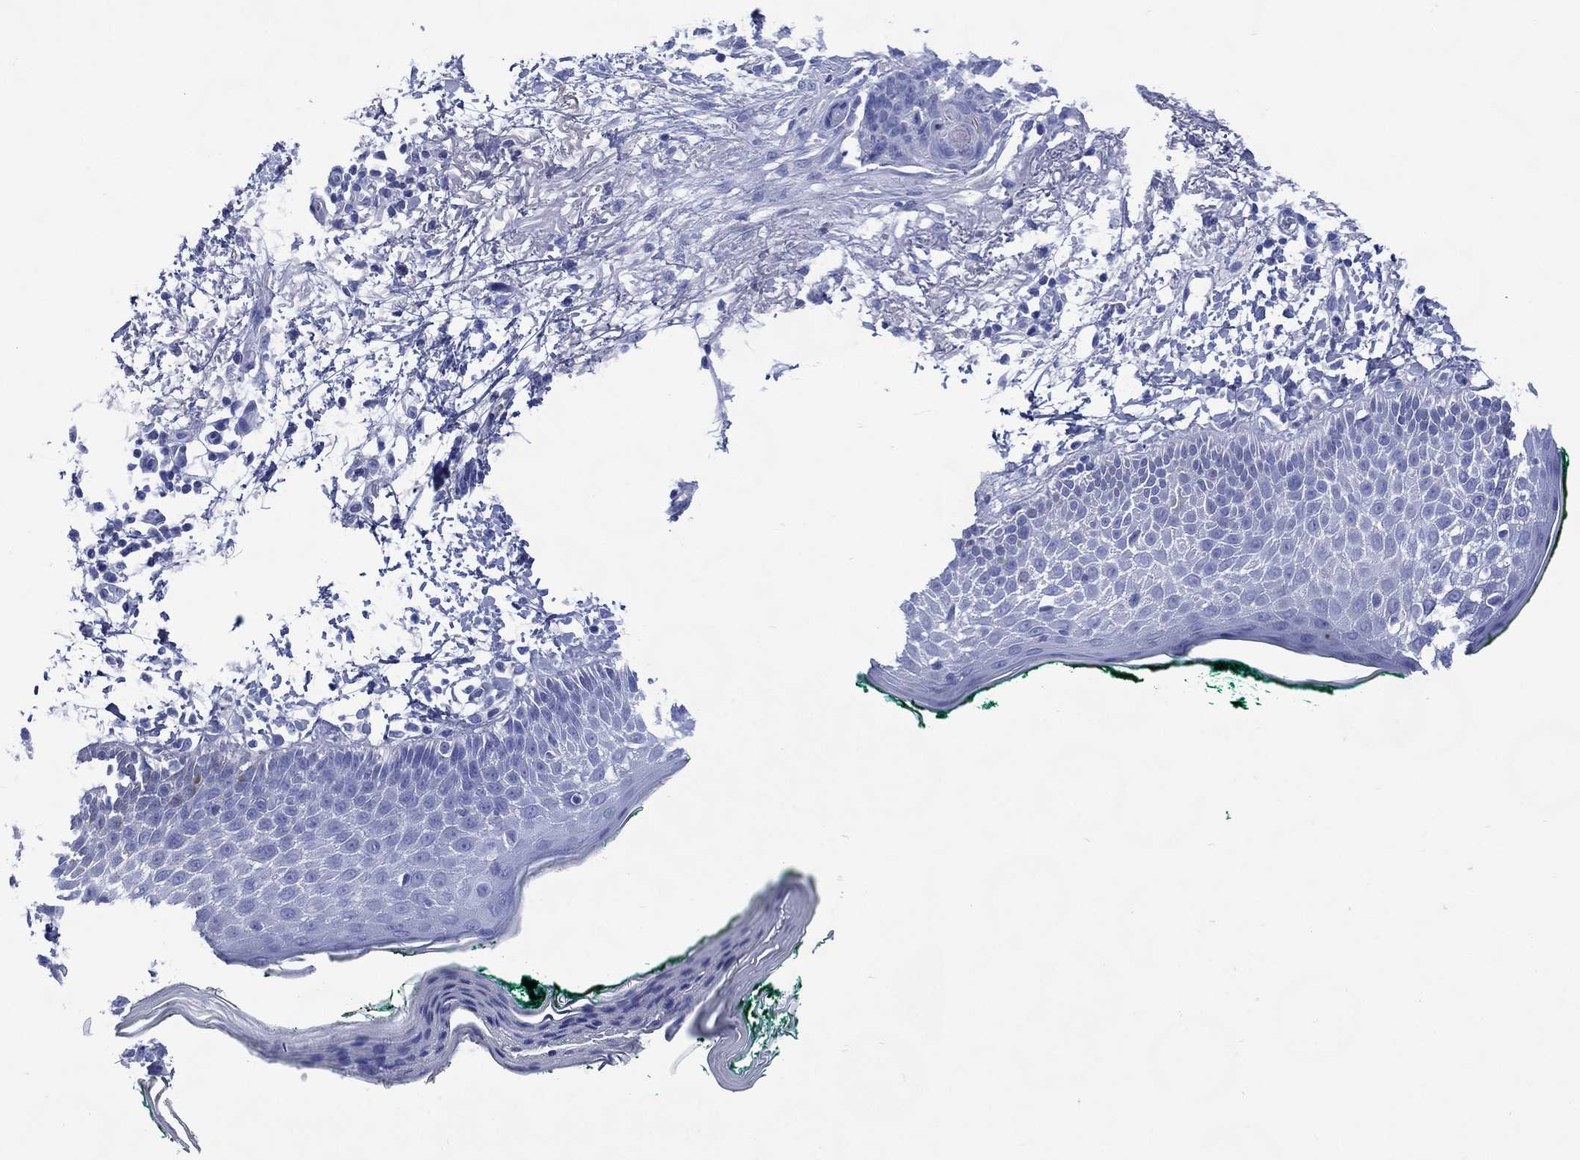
{"staining": {"intensity": "negative", "quantity": "none", "location": "none"}, "tissue": "skin cancer", "cell_type": "Tumor cells", "image_type": "cancer", "snomed": [{"axis": "morphology", "description": "Normal tissue, NOS"}, {"axis": "morphology", "description": "Basal cell carcinoma"}, {"axis": "topography", "description": "Skin"}], "caption": "Skin cancer stained for a protein using immunohistochemistry (IHC) reveals no staining tumor cells.", "gene": "SHCBP1L", "patient": {"sex": "male", "age": 84}}